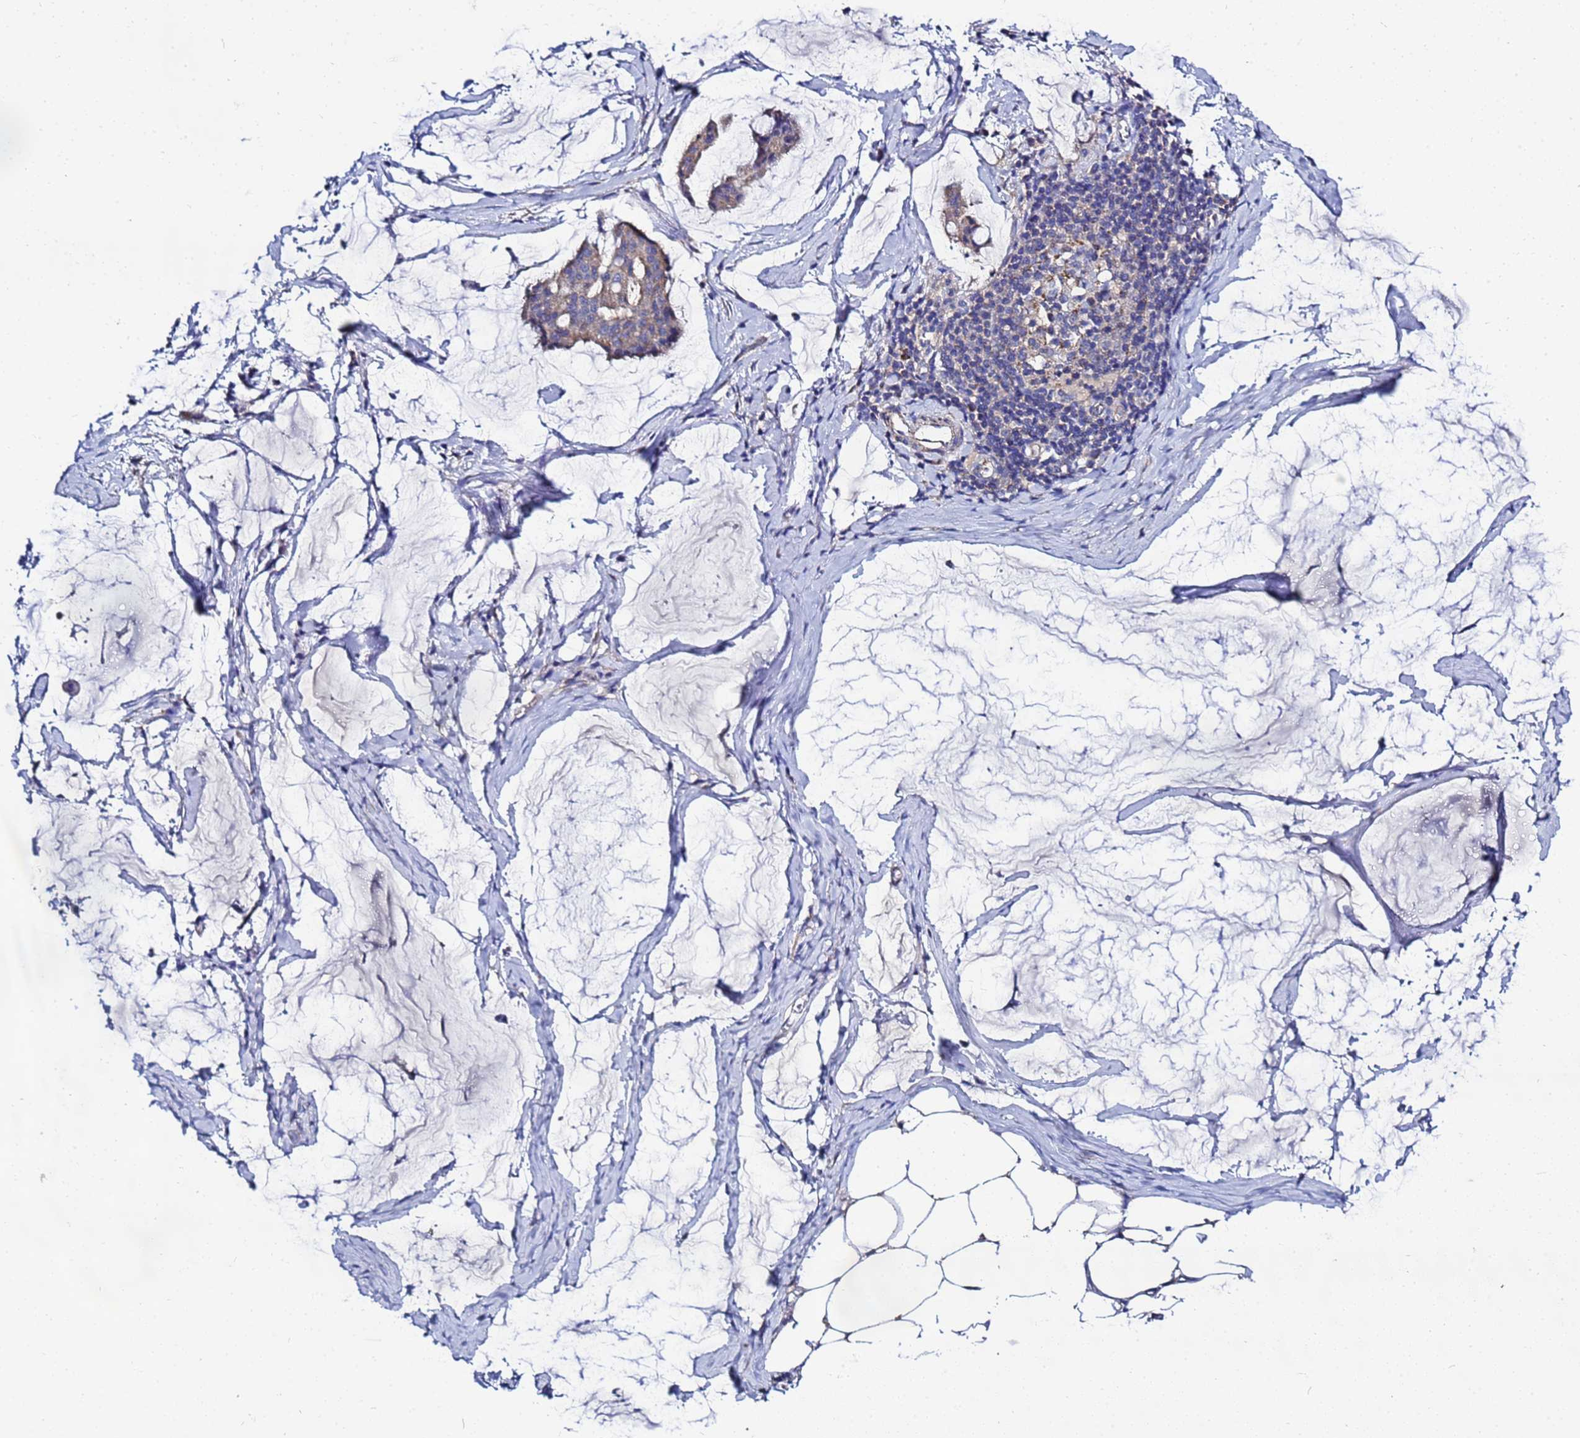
{"staining": {"intensity": "weak", "quantity": "<25%", "location": "cytoplasmic/membranous"}, "tissue": "ovarian cancer", "cell_type": "Tumor cells", "image_type": "cancer", "snomed": [{"axis": "morphology", "description": "Cystadenocarcinoma, mucinous, NOS"}, {"axis": "topography", "description": "Ovary"}], "caption": "A micrograph of human ovarian cancer is negative for staining in tumor cells. (Brightfield microscopy of DAB immunohistochemistry (IHC) at high magnification).", "gene": "FAHD2A", "patient": {"sex": "female", "age": 73}}